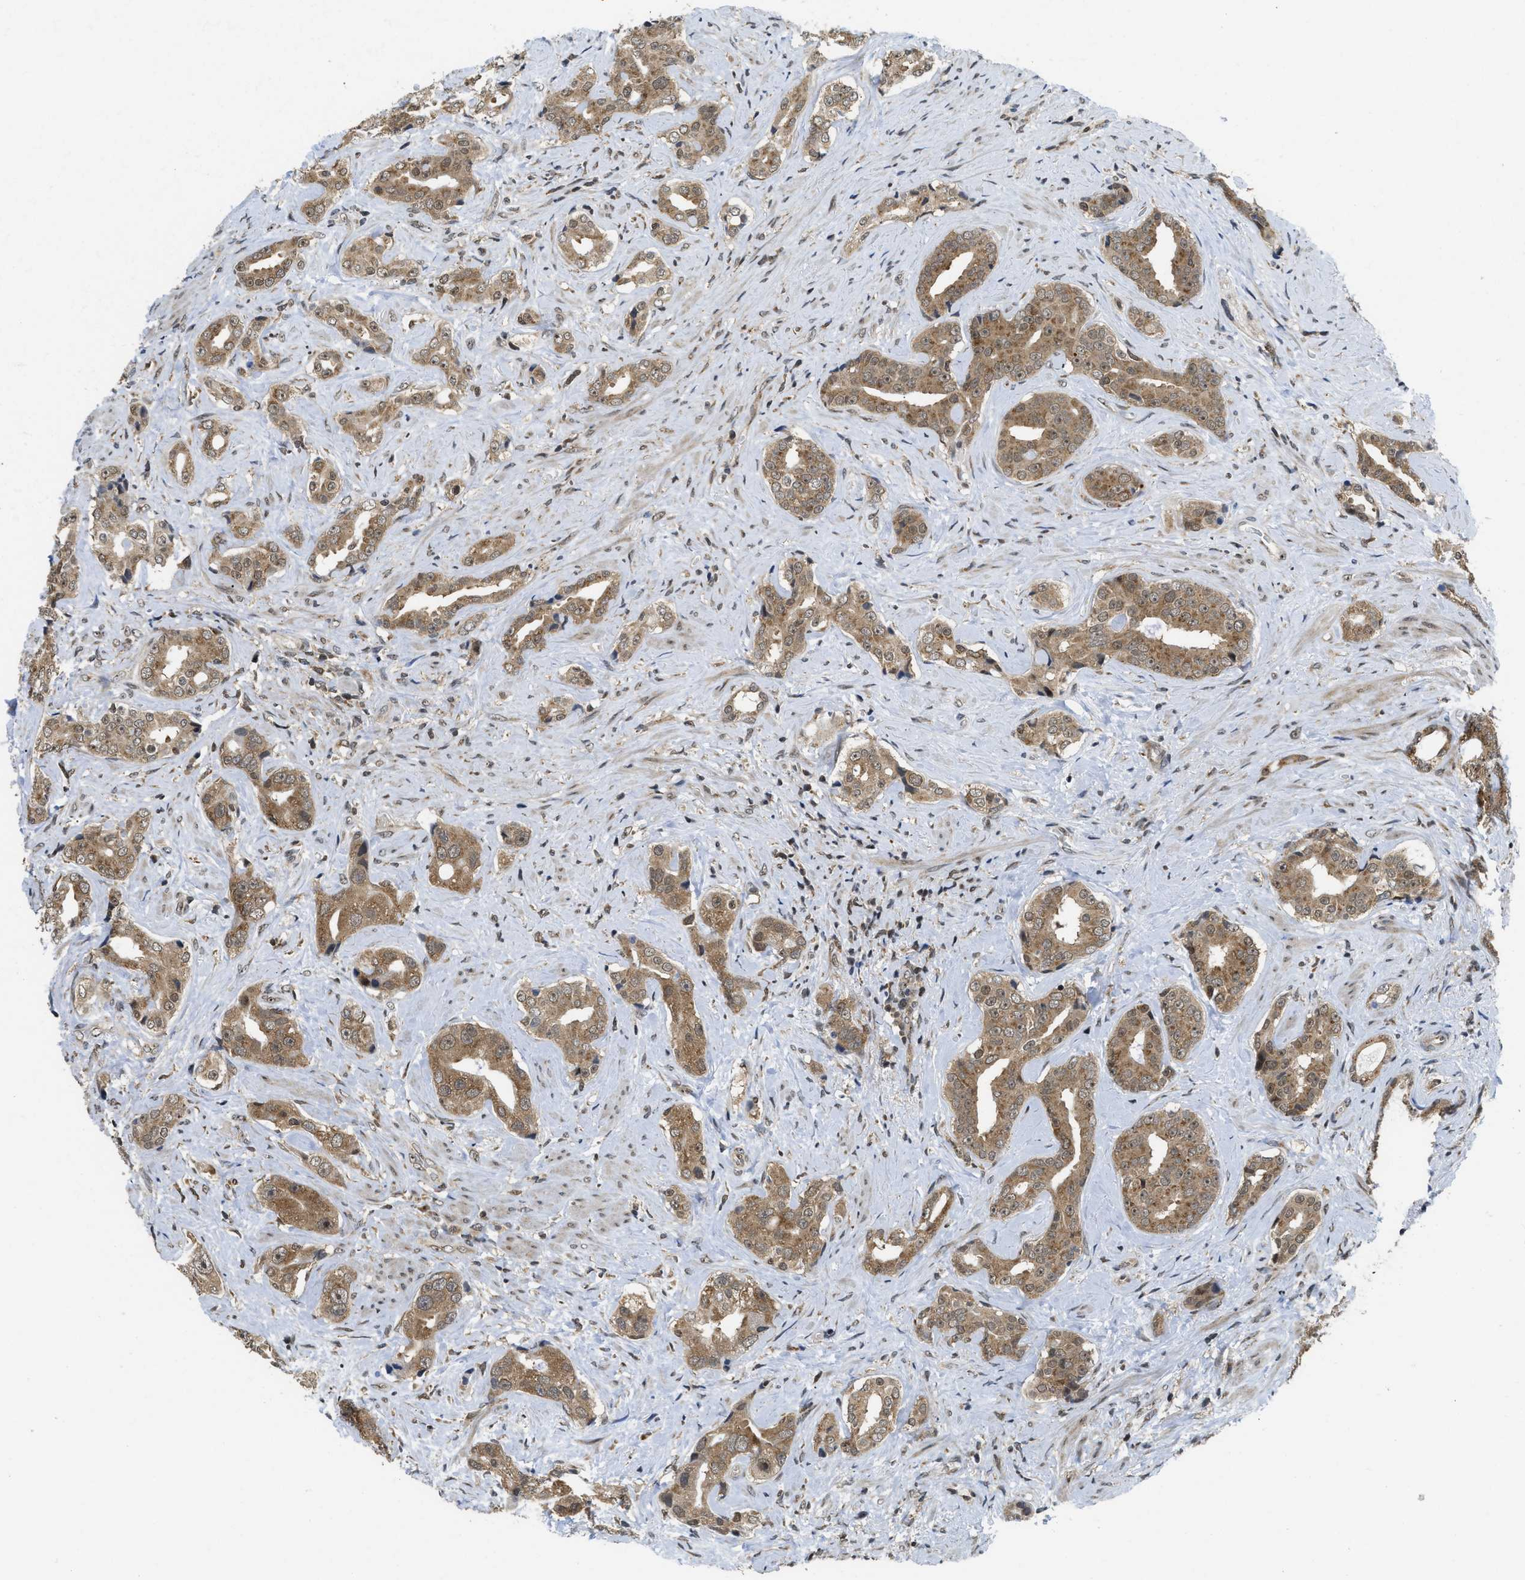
{"staining": {"intensity": "moderate", "quantity": ">75%", "location": "cytoplasmic/membranous"}, "tissue": "prostate cancer", "cell_type": "Tumor cells", "image_type": "cancer", "snomed": [{"axis": "morphology", "description": "Adenocarcinoma, High grade"}, {"axis": "topography", "description": "Prostate"}], "caption": "Protein analysis of prostate cancer tissue displays moderate cytoplasmic/membranous expression in approximately >75% of tumor cells. The staining was performed using DAB (3,3'-diaminobenzidine) to visualize the protein expression in brown, while the nuclei were stained in blue with hematoxylin (Magnification: 20x).", "gene": "TACC1", "patient": {"sex": "male", "age": 71}}